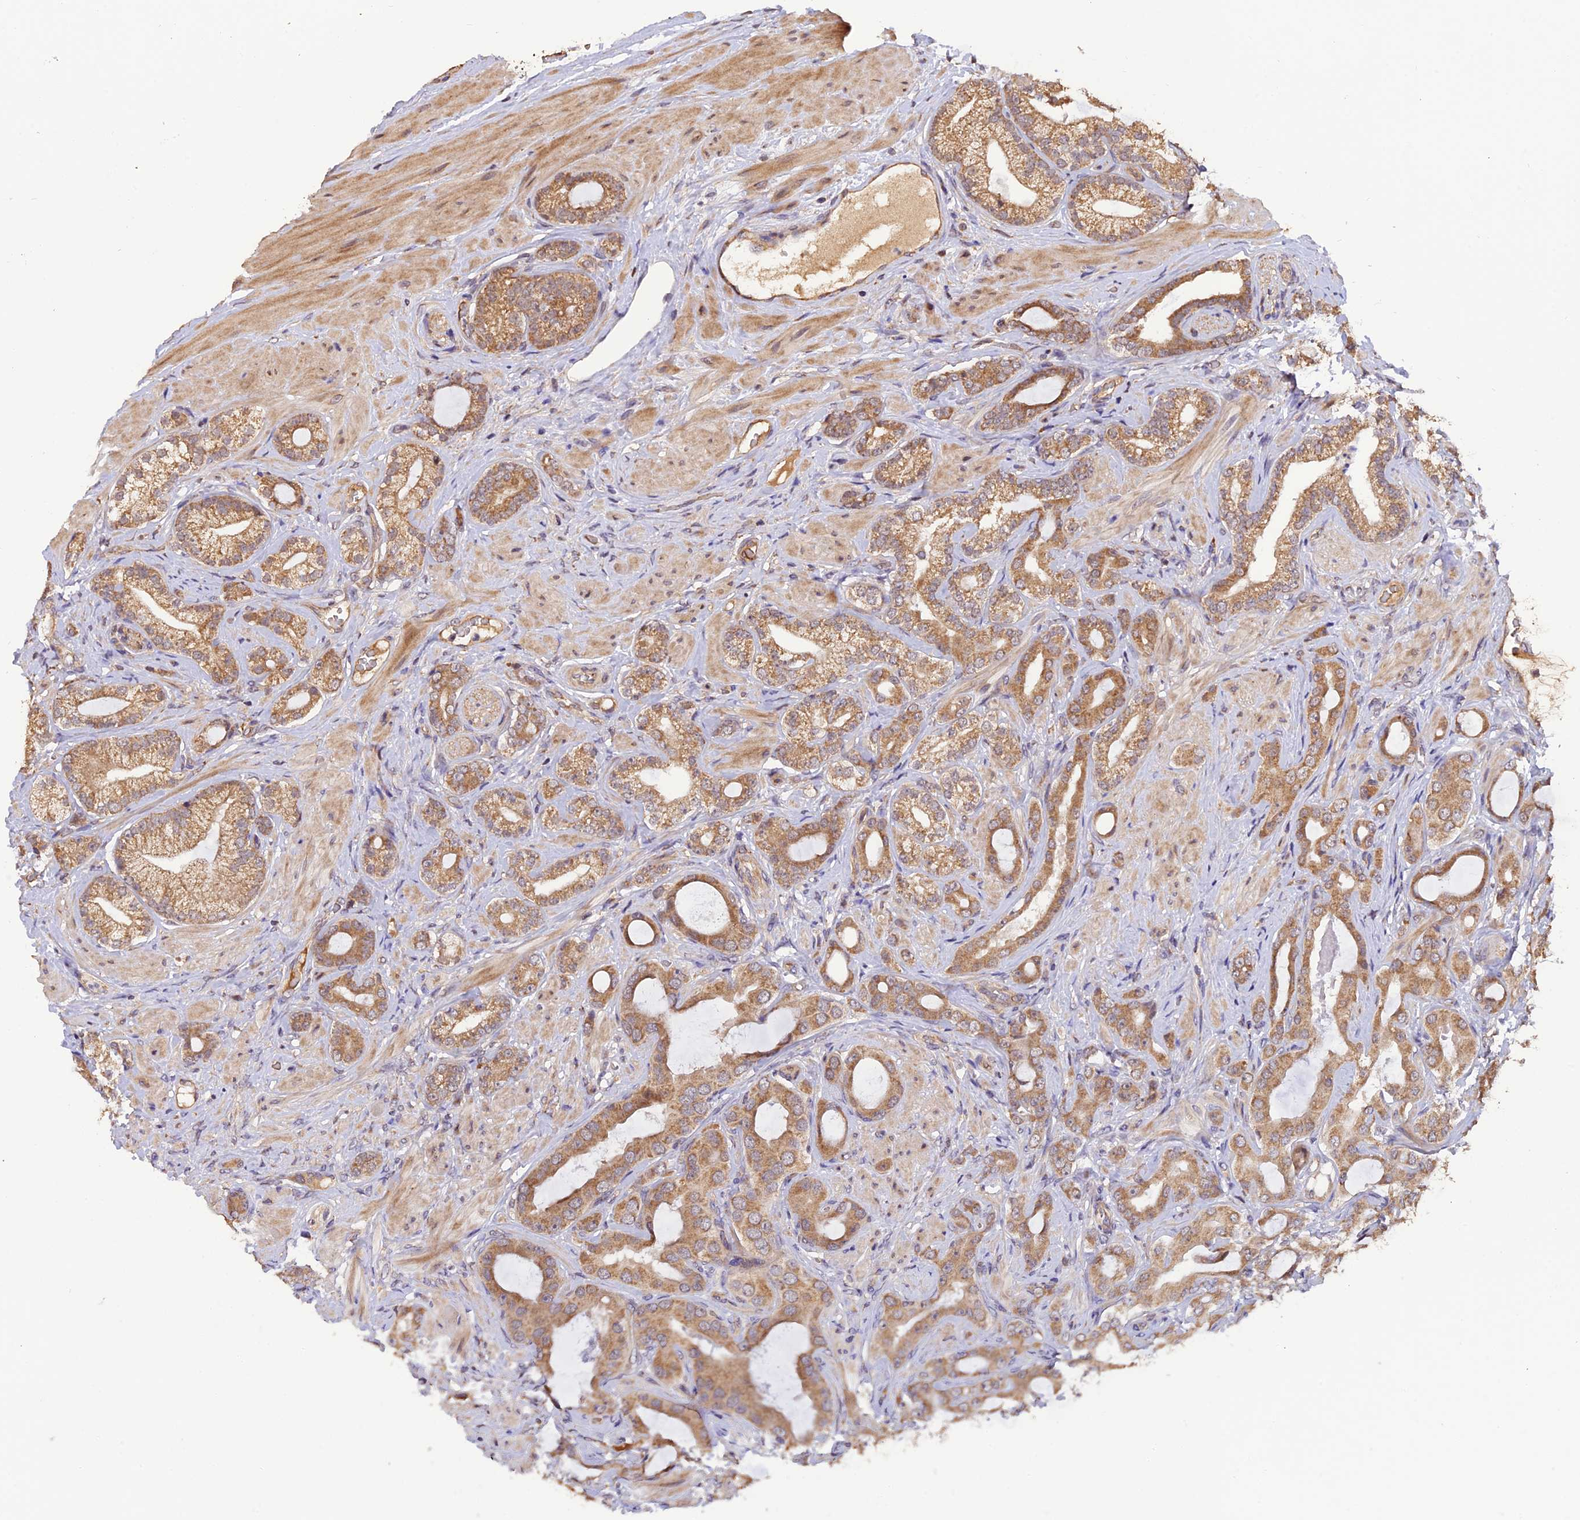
{"staining": {"intensity": "moderate", "quantity": ">75%", "location": "cytoplasmic/membranous"}, "tissue": "prostate cancer", "cell_type": "Tumor cells", "image_type": "cancer", "snomed": [{"axis": "morphology", "description": "Adenocarcinoma, Low grade"}, {"axis": "topography", "description": "Prostate"}], "caption": "Prostate cancer (adenocarcinoma (low-grade)) stained with DAB immunohistochemistry exhibits medium levels of moderate cytoplasmic/membranous positivity in about >75% of tumor cells.", "gene": "MNS1", "patient": {"sex": "male", "age": 57}}